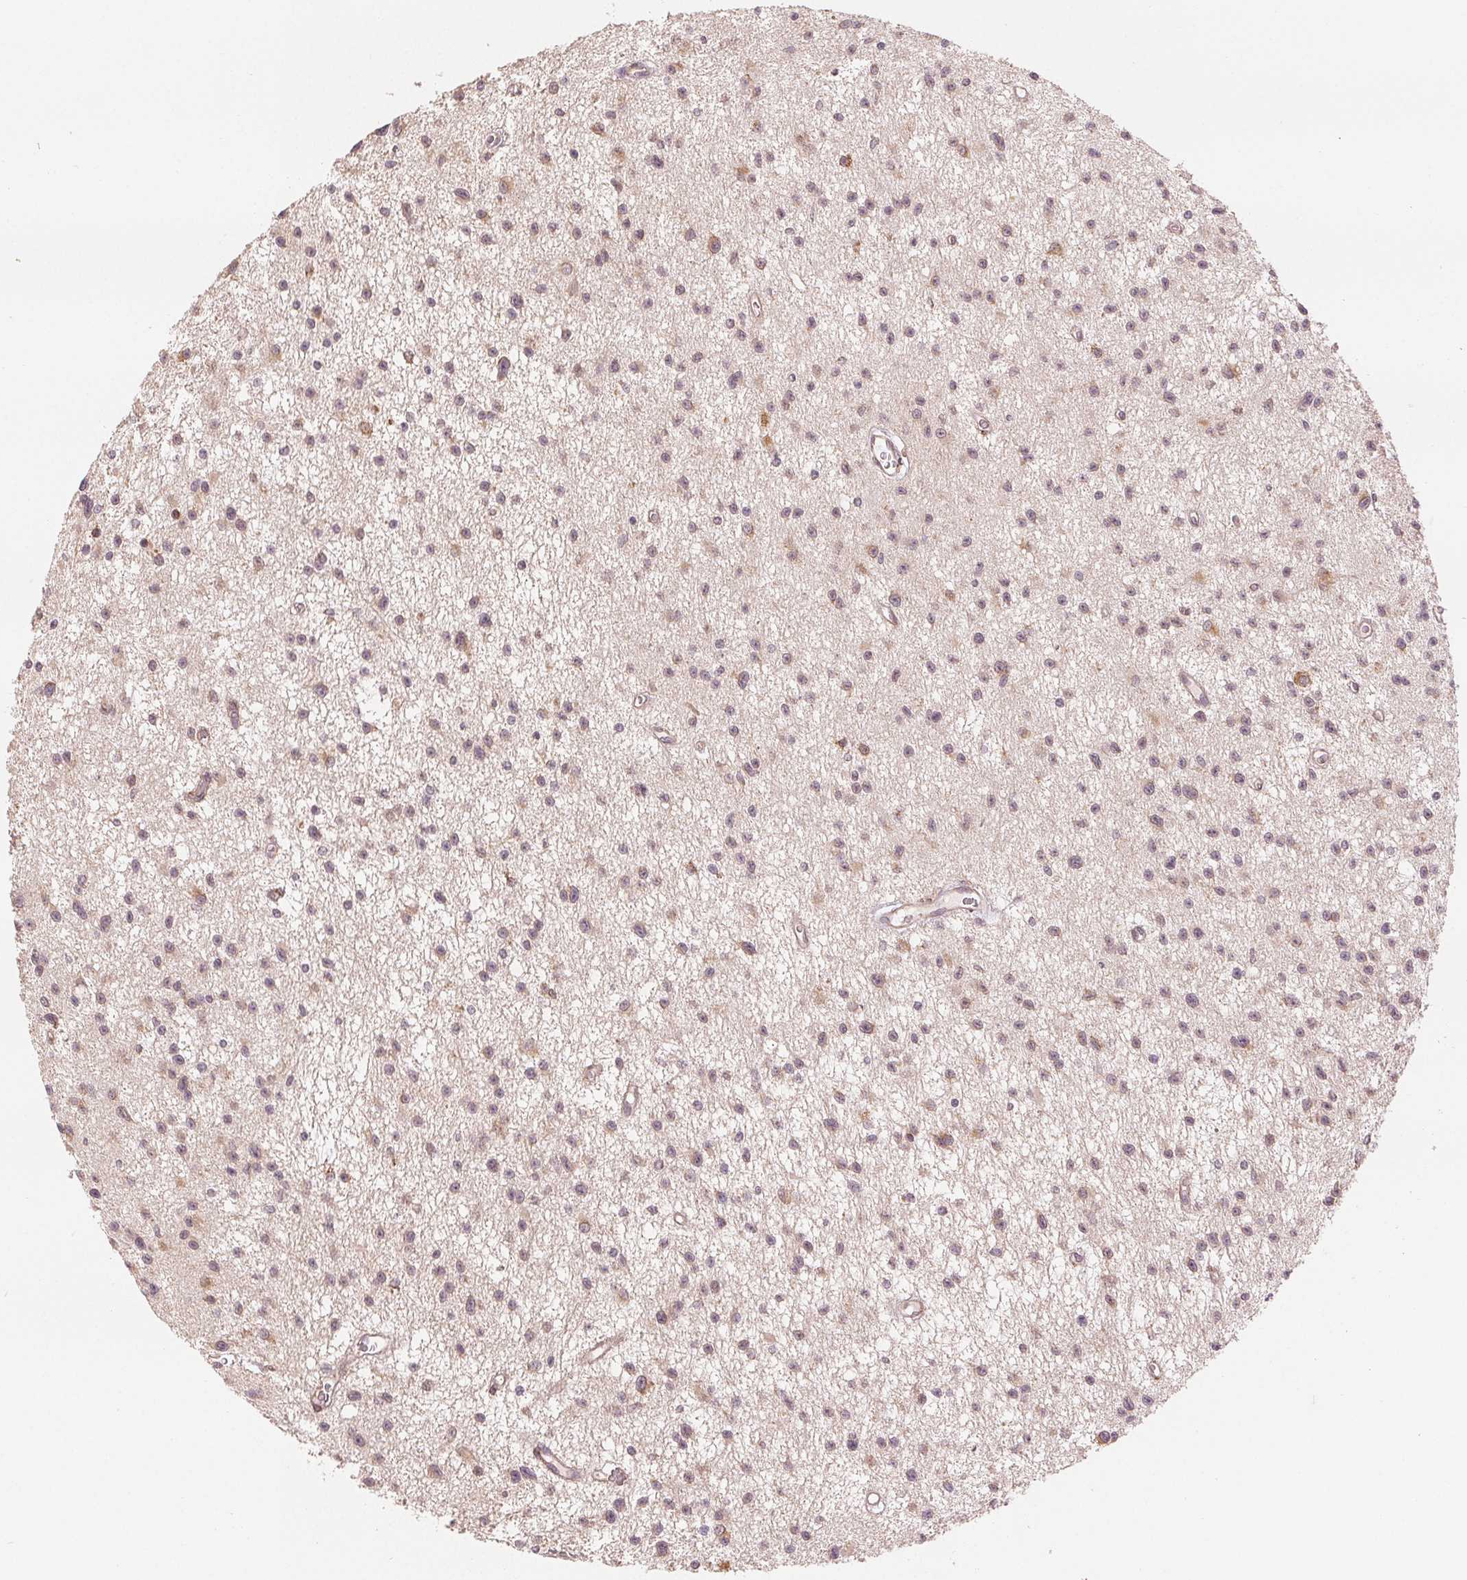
{"staining": {"intensity": "weak", "quantity": "25%-75%", "location": "cytoplasmic/membranous"}, "tissue": "glioma", "cell_type": "Tumor cells", "image_type": "cancer", "snomed": [{"axis": "morphology", "description": "Glioma, malignant, Low grade"}, {"axis": "topography", "description": "Brain"}], "caption": "Human malignant glioma (low-grade) stained with a protein marker reveals weak staining in tumor cells.", "gene": "SLC20A1", "patient": {"sex": "male", "age": 43}}